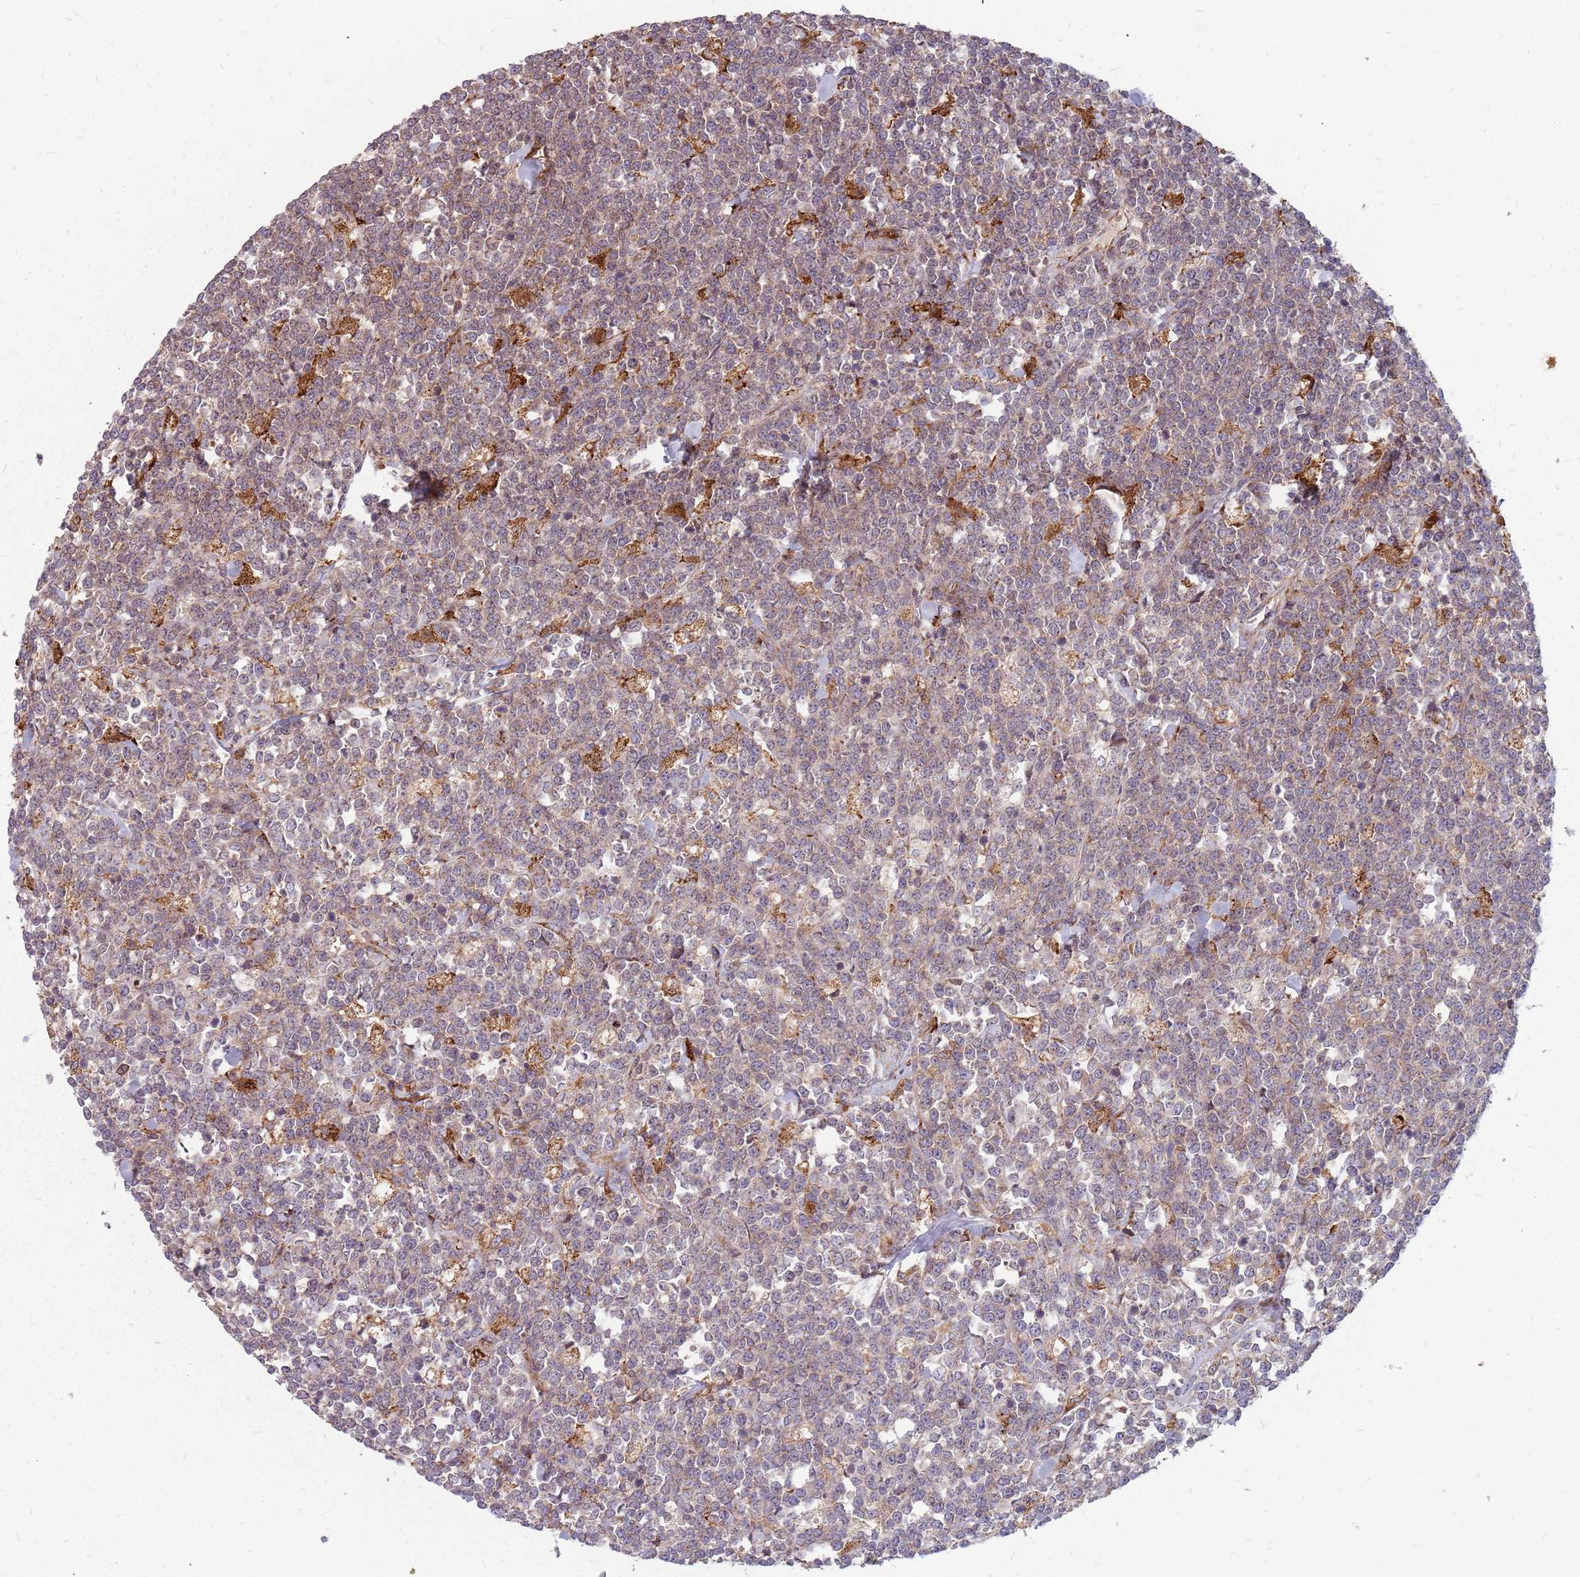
{"staining": {"intensity": "negative", "quantity": "none", "location": "none"}, "tissue": "lymphoma", "cell_type": "Tumor cells", "image_type": "cancer", "snomed": [{"axis": "morphology", "description": "Malignant lymphoma, non-Hodgkin's type, High grade"}, {"axis": "topography", "description": "Small intestine"}], "caption": "Immunohistochemistry image of neoplastic tissue: human lymphoma stained with DAB exhibits no significant protein positivity in tumor cells.", "gene": "NME4", "patient": {"sex": "male", "age": 8}}